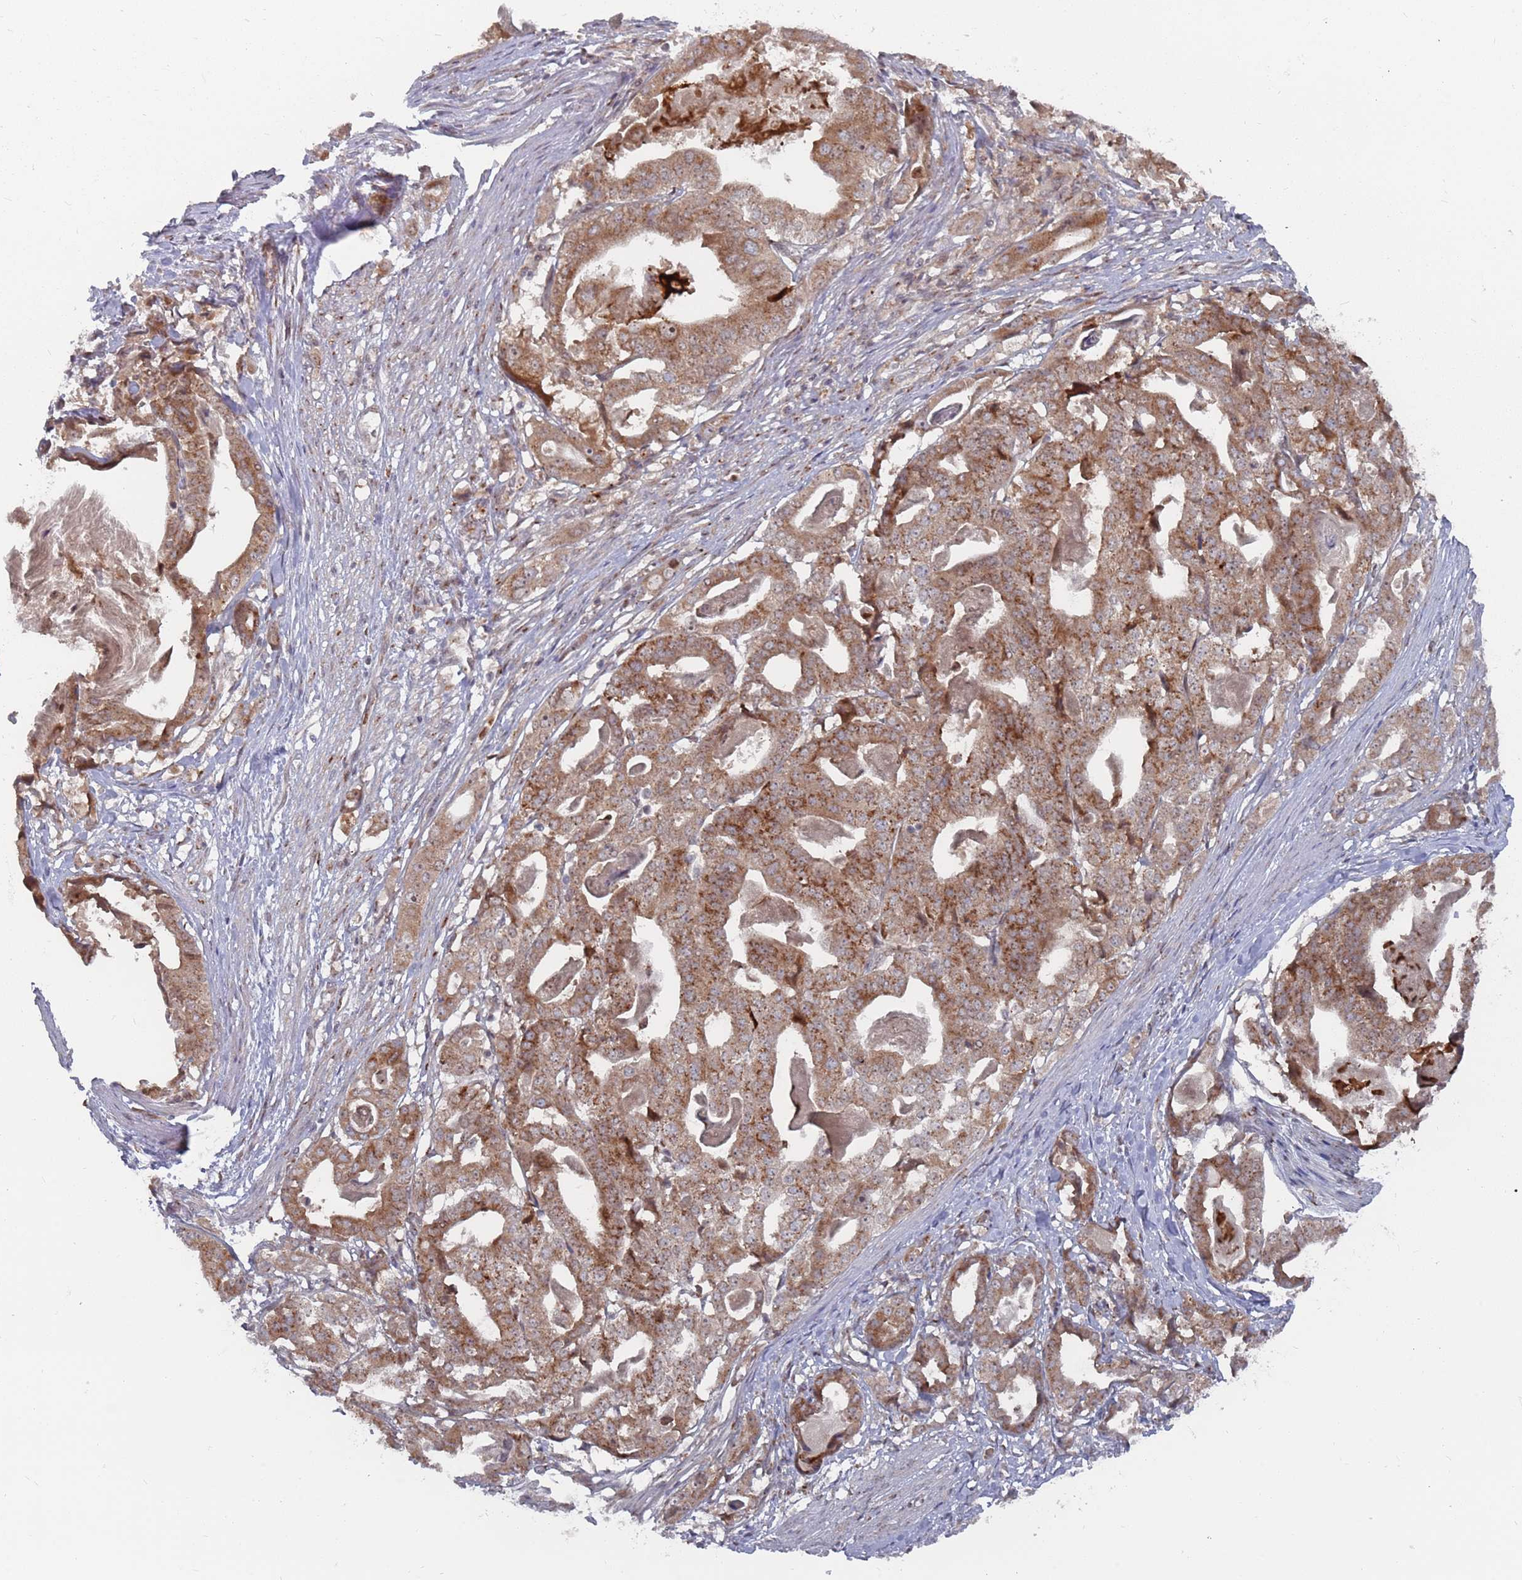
{"staining": {"intensity": "moderate", "quantity": ">75%", "location": "cytoplasmic/membranous"}, "tissue": "stomach cancer", "cell_type": "Tumor cells", "image_type": "cancer", "snomed": [{"axis": "morphology", "description": "Adenocarcinoma, NOS"}, {"axis": "topography", "description": "Stomach"}], "caption": "A brown stain shows moderate cytoplasmic/membranous staining of a protein in human stomach cancer tumor cells.", "gene": "FMO4", "patient": {"sex": "male", "age": 48}}